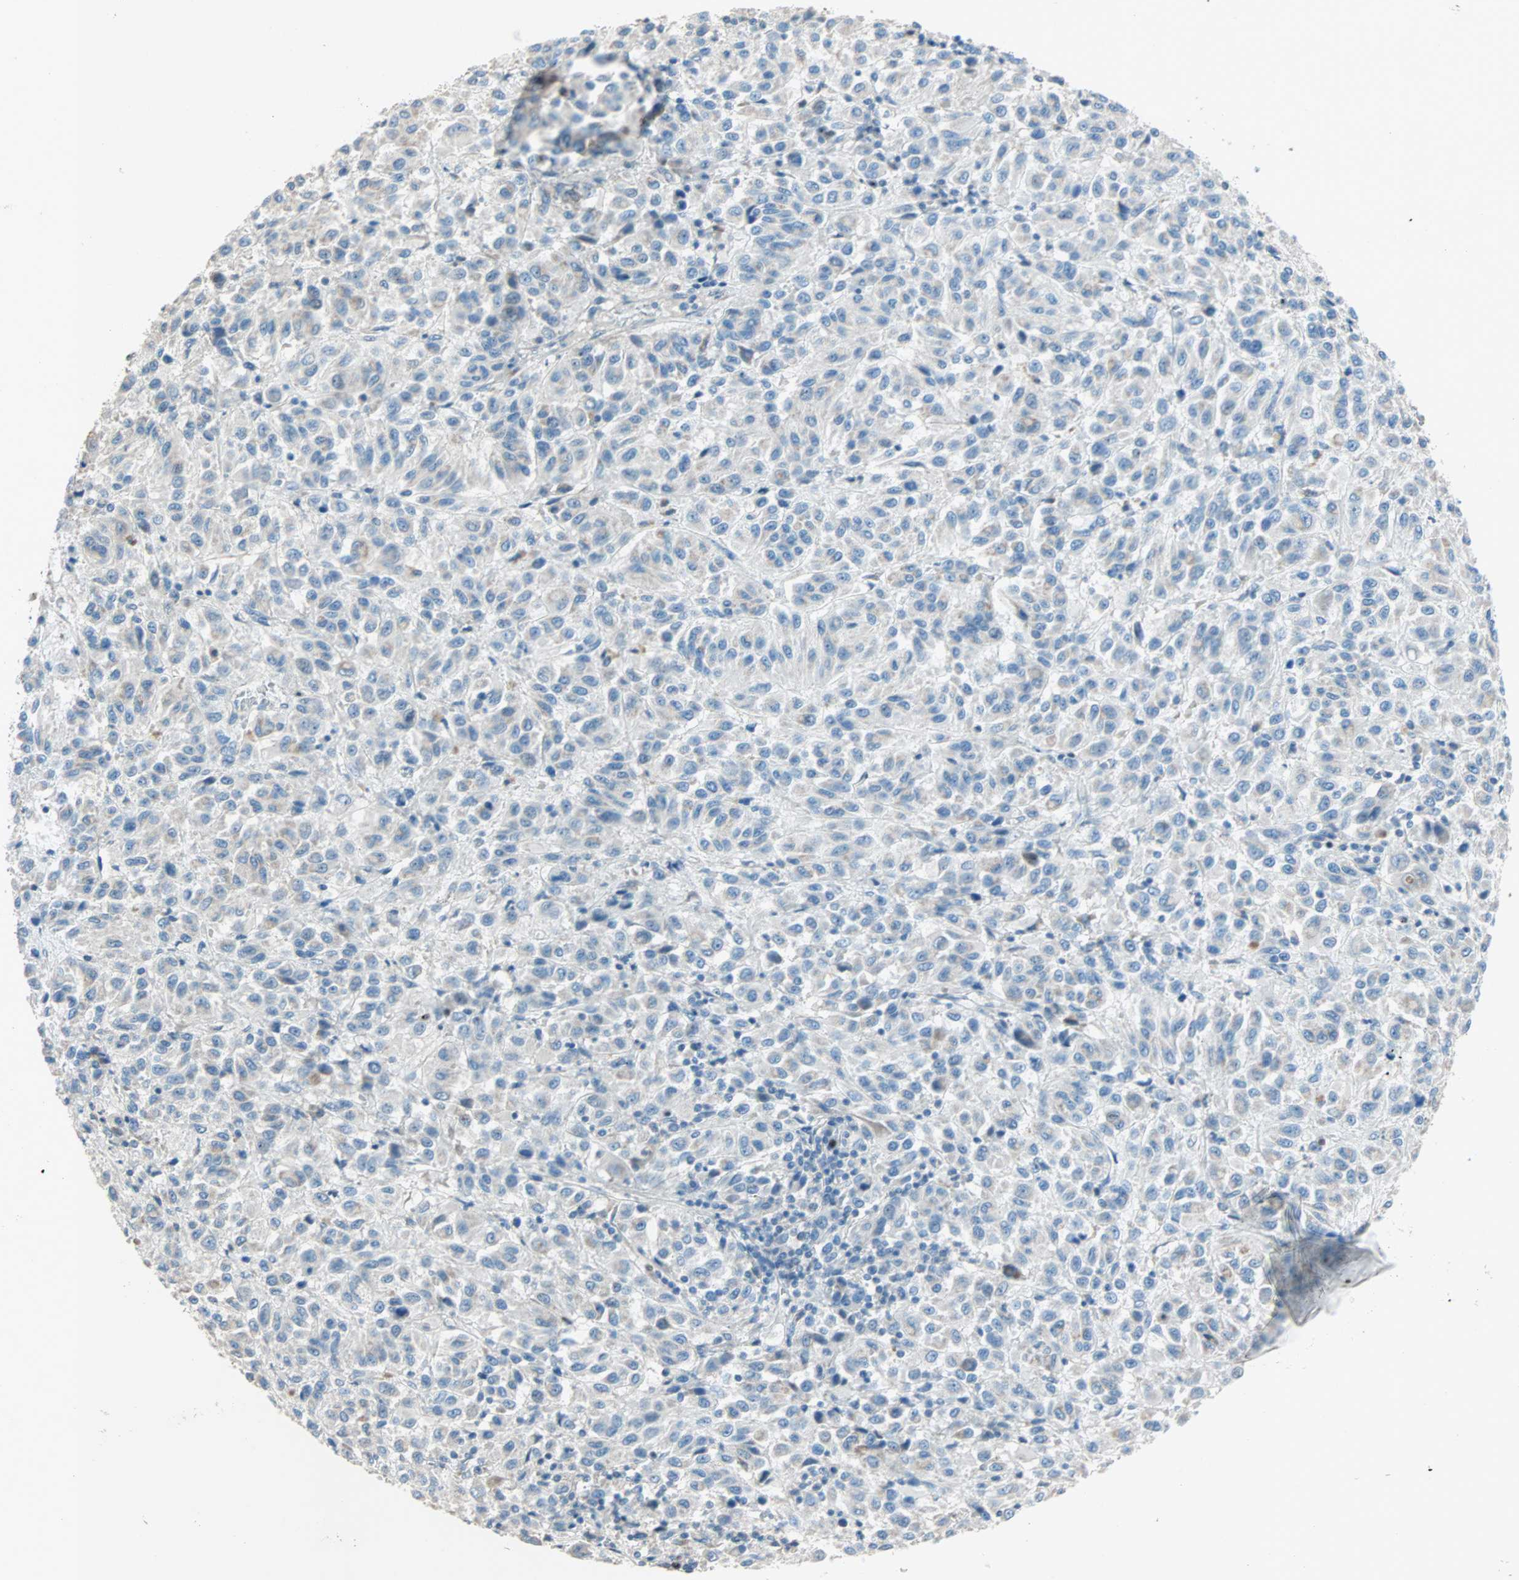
{"staining": {"intensity": "negative", "quantity": "none", "location": "none"}, "tissue": "melanoma", "cell_type": "Tumor cells", "image_type": "cancer", "snomed": [{"axis": "morphology", "description": "Malignant melanoma, Metastatic site"}, {"axis": "topography", "description": "Lung"}], "caption": "This is an immunohistochemistry photomicrograph of human malignant melanoma (metastatic site). There is no expression in tumor cells.", "gene": "ACVRL1", "patient": {"sex": "male", "age": 64}}